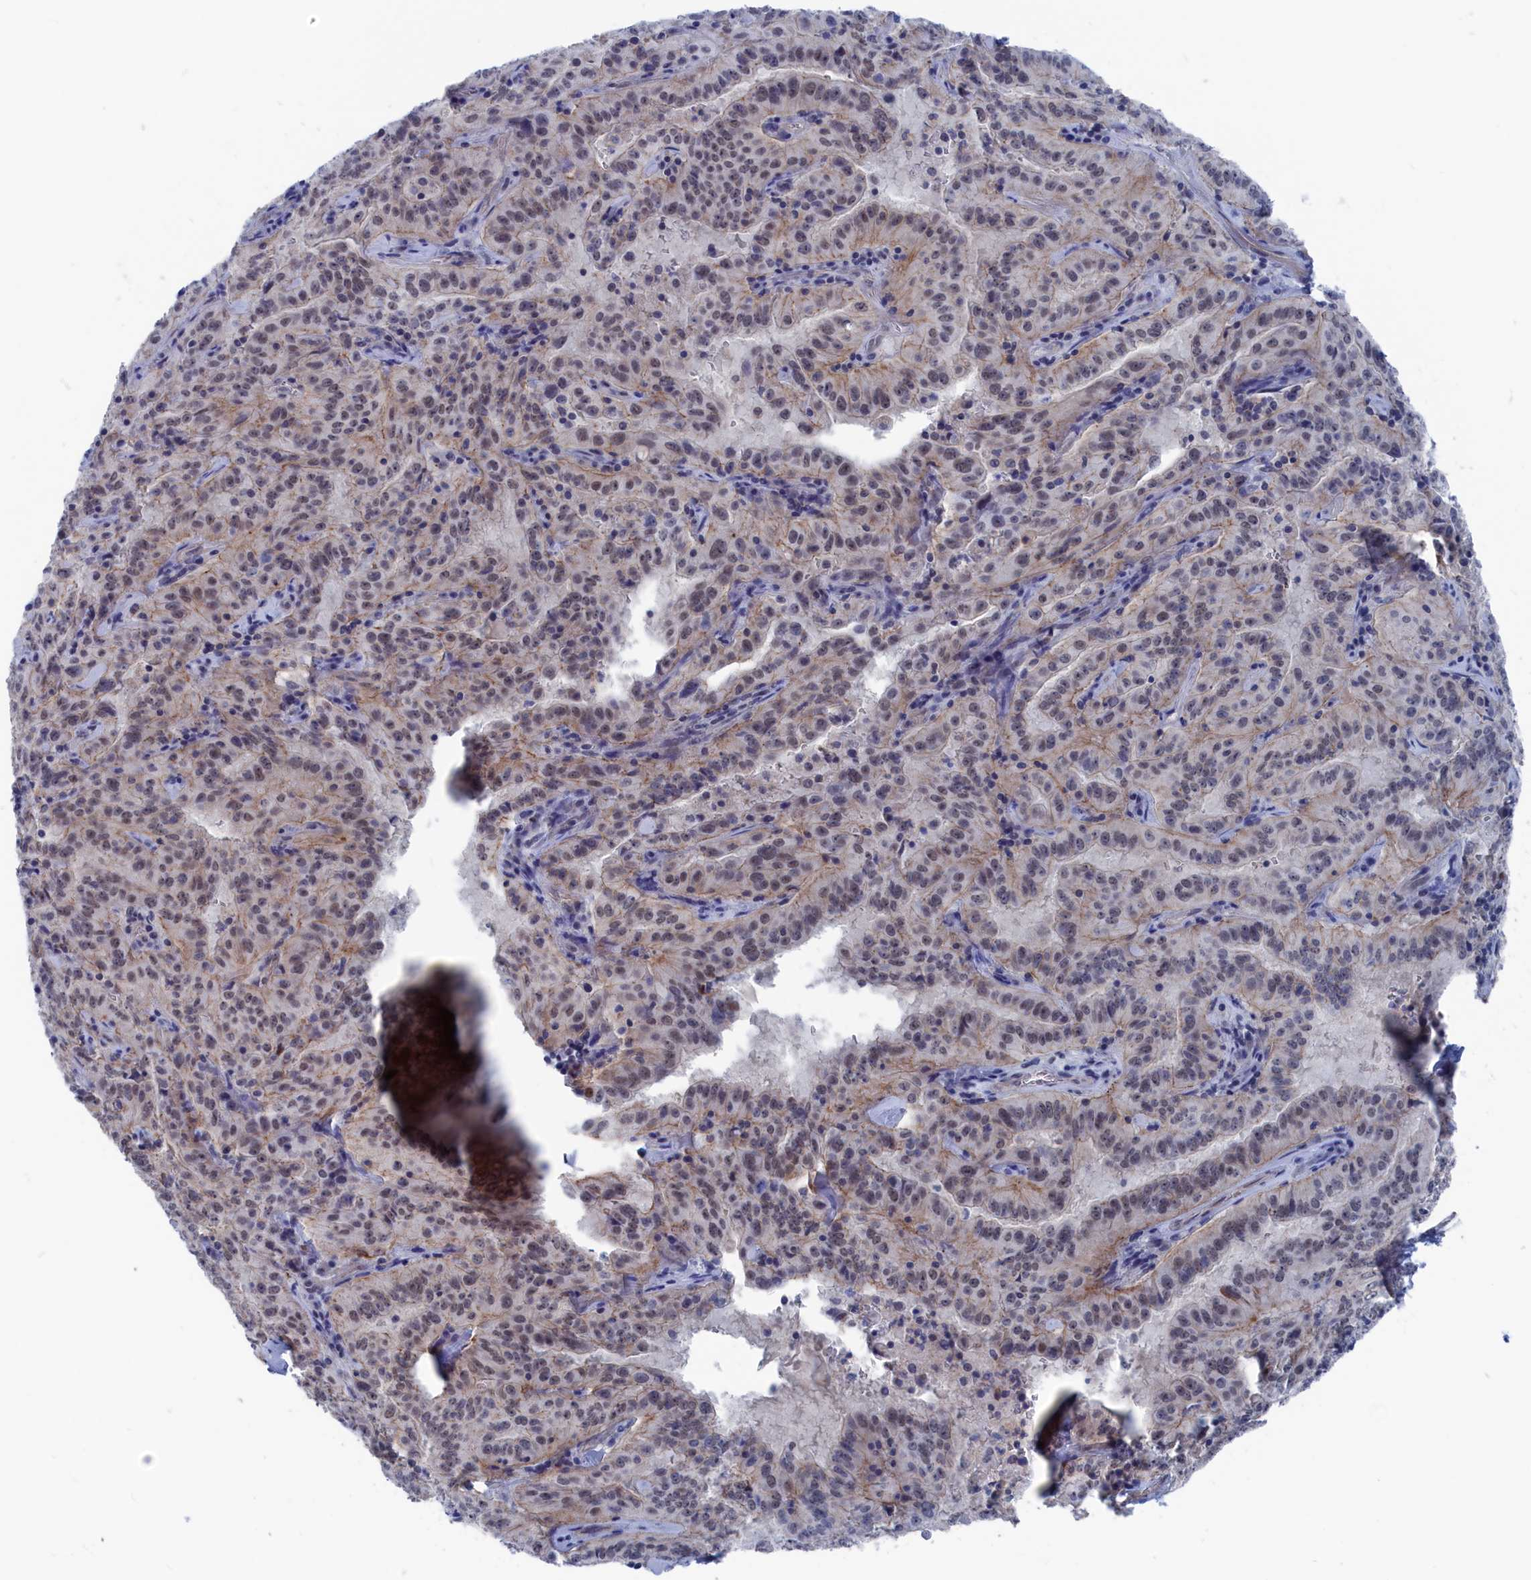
{"staining": {"intensity": "weak", "quantity": "25%-75%", "location": "cytoplasmic/membranous,nuclear"}, "tissue": "pancreatic cancer", "cell_type": "Tumor cells", "image_type": "cancer", "snomed": [{"axis": "morphology", "description": "Adenocarcinoma, NOS"}, {"axis": "topography", "description": "Pancreas"}], "caption": "Human pancreatic cancer stained with a brown dye shows weak cytoplasmic/membranous and nuclear positive positivity in about 25%-75% of tumor cells.", "gene": "MARCHF3", "patient": {"sex": "male", "age": 63}}